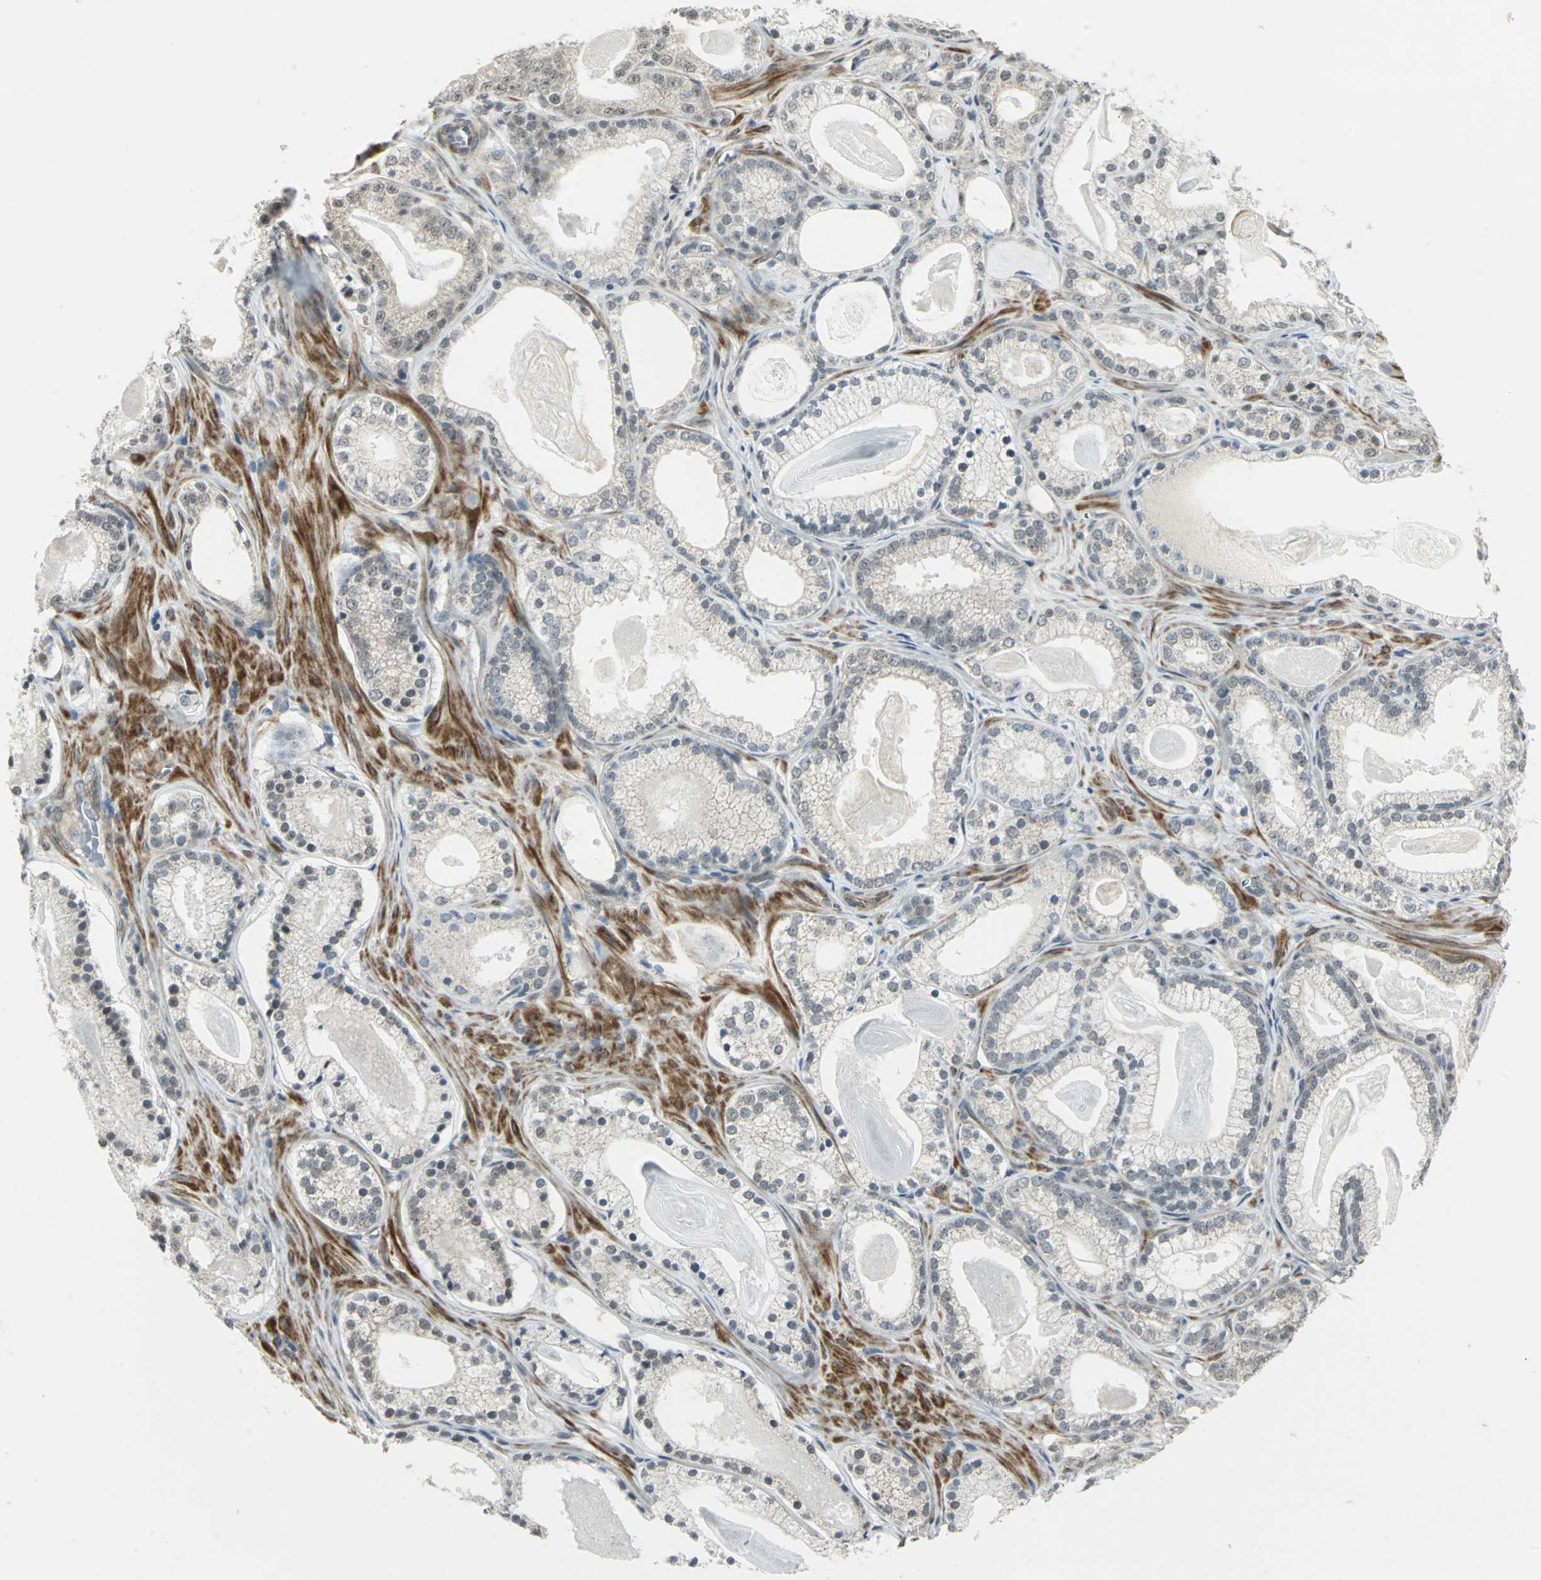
{"staining": {"intensity": "weak", "quantity": "25%-75%", "location": "cytoplasmic/membranous,nuclear"}, "tissue": "prostate cancer", "cell_type": "Tumor cells", "image_type": "cancer", "snomed": [{"axis": "morphology", "description": "Adenocarcinoma, Low grade"}, {"axis": "topography", "description": "Prostate"}], "caption": "Protein staining of prostate cancer (adenocarcinoma (low-grade)) tissue demonstrates weak cytoplasmic/membranous and nuclear positivity in approximately 25%-75% of tumor cells. Using DAB (brown) and hematoxylin (blue) stains, captured at high magnification using brightfield microscopy.", "gene": "PLAGL2", "patient": {"sex": "male", "age": 59}}